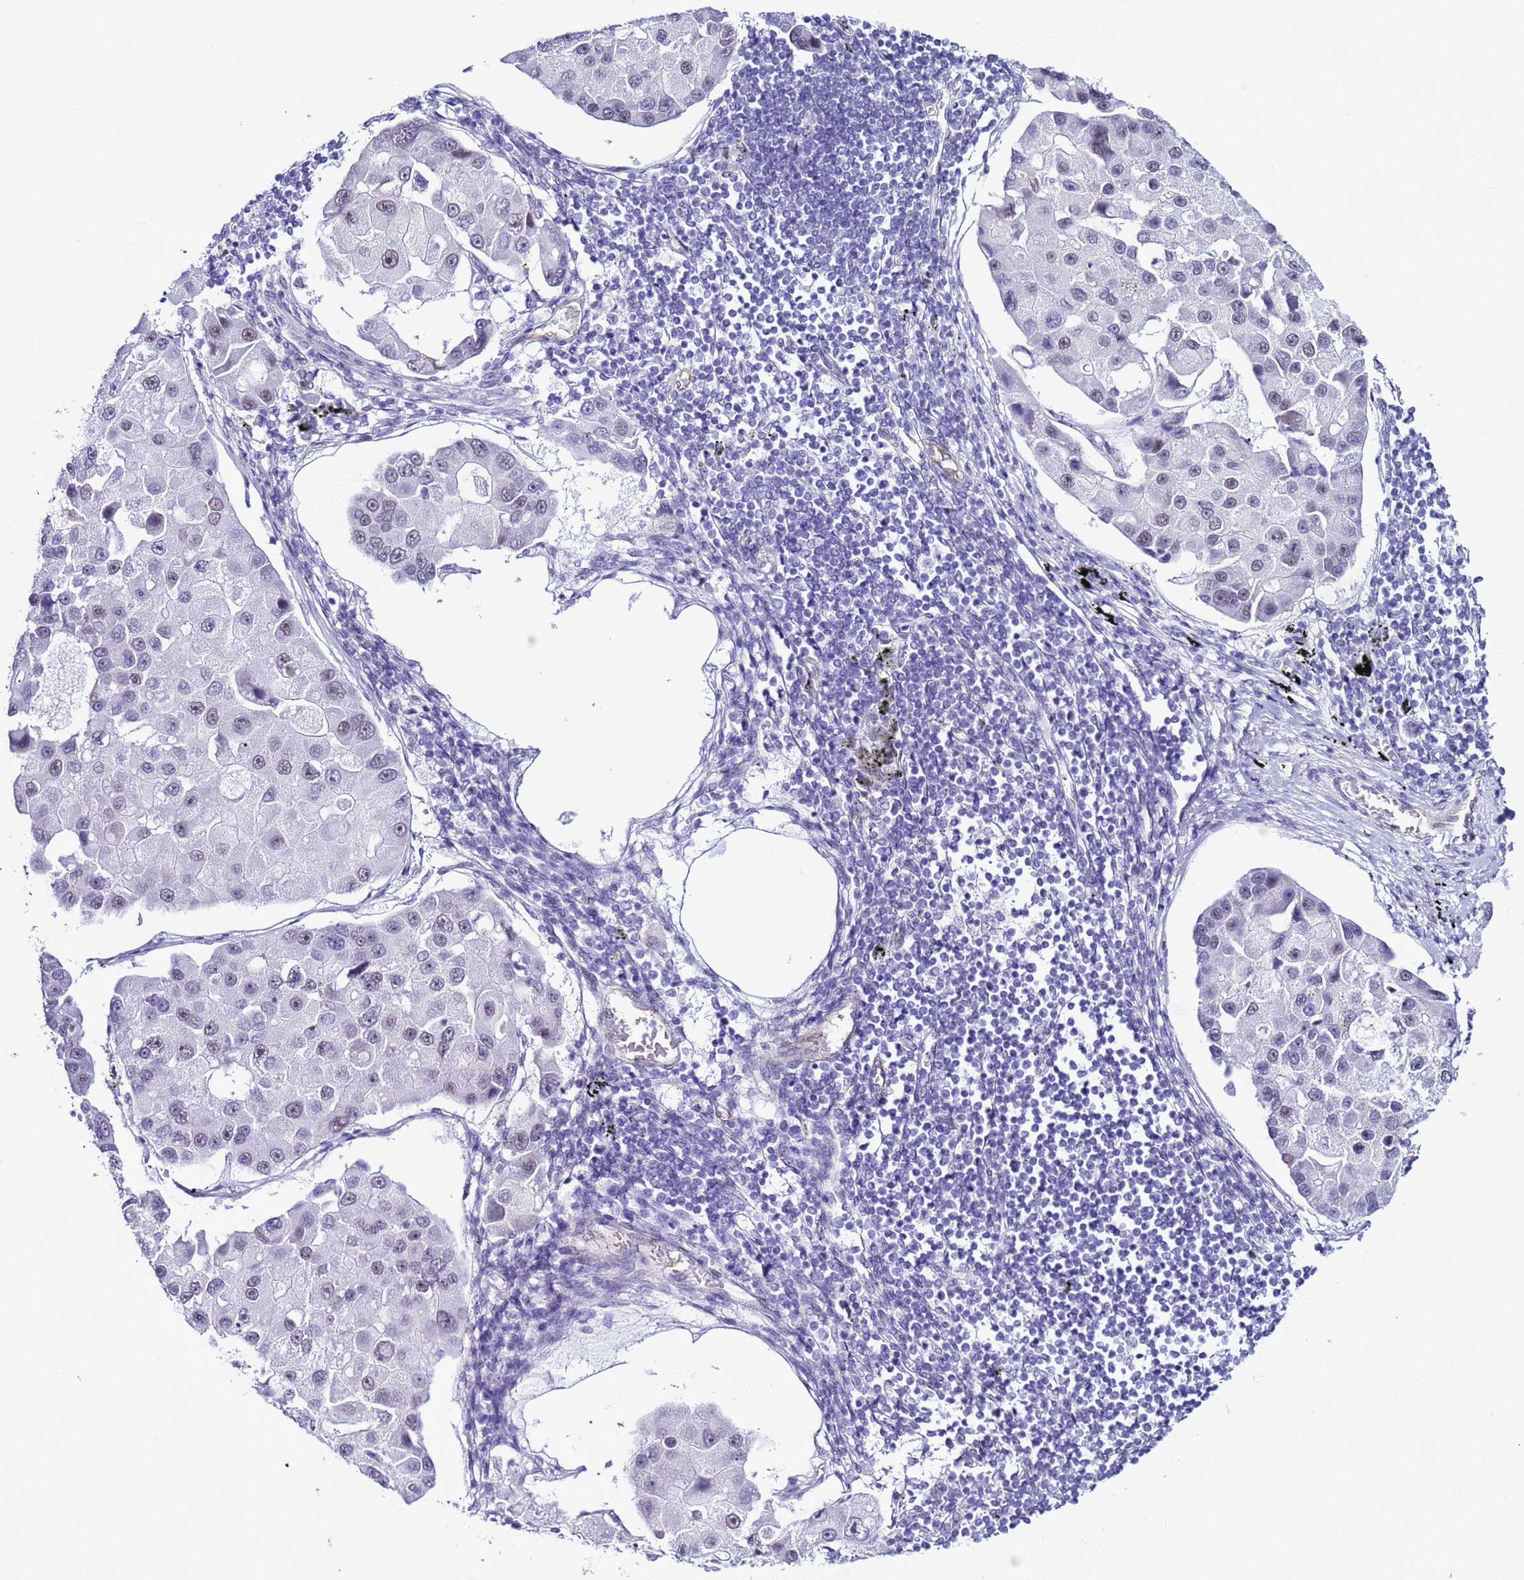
{"staining": {"intensity": "negative", "quantity": "none", "location": "none"}, "tissue": "lung cancer", "cell_type": "Tumor cells", "image_type": "cancer", "snomed": [{"axis": "morphology", "description": "Adenocarcinoma, NOS"}, {"axis": "topography", "description": "Lung"}], "caption": "Immunohistochemical staining of human adenocarcinoma (lung) reveals no significant expression in tumor cells.", "gene": "LRRC10B", "patient": {"sex": "female", "age": 54}}